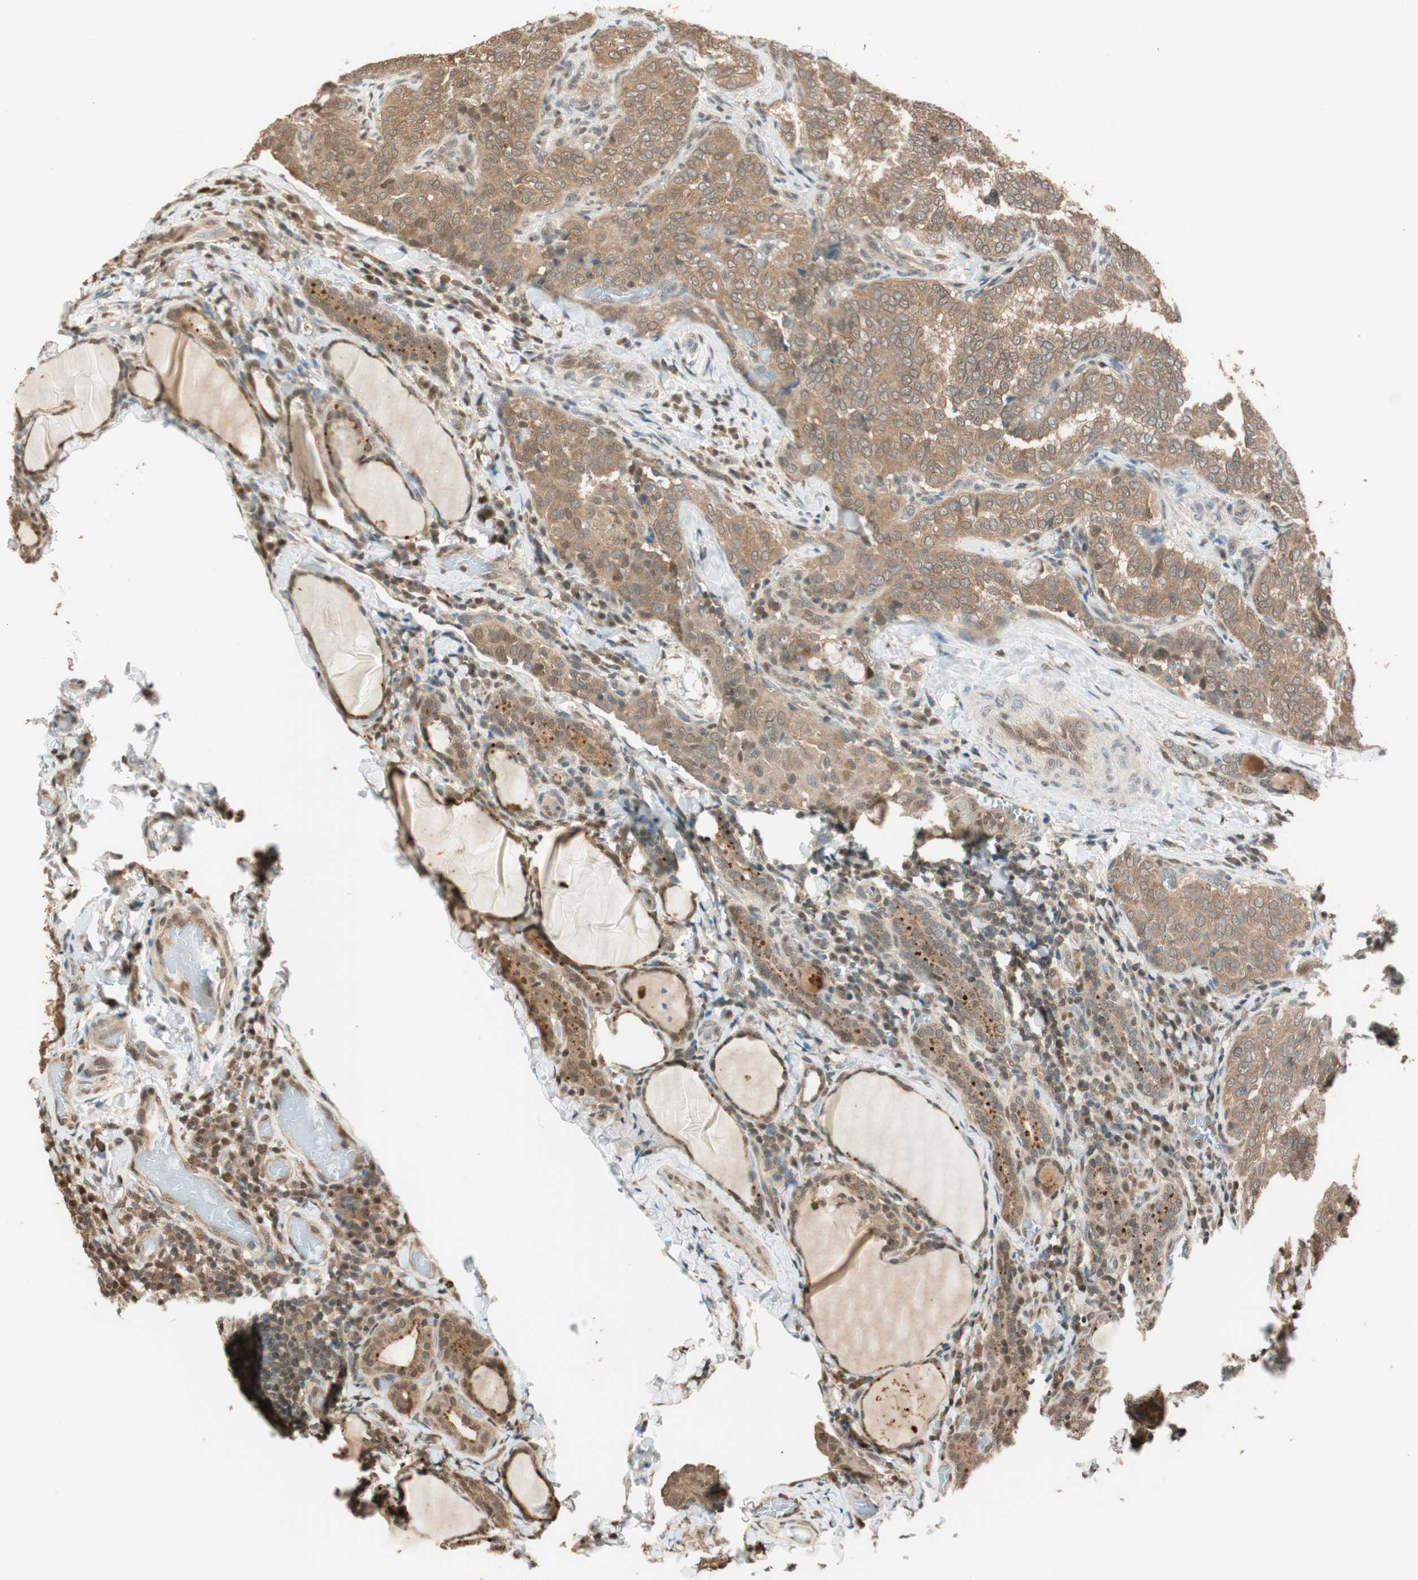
{"staining": {"intensity": "moderate", "quantity": ">75%", "location": "cytoplasmic/membranous,nuclear"}, "tissue": "thyroid cancer", "cell_type": "Tumor cells", "image_type": "cancer", "snomed": [{"axis": "morphology", "description": "Normal tissue, NOS"}, {"axis": "morphology", "description": "Papillary adenocarcinoma, NOS"}, {"axis": "topography", "description": "Thyroid gland"}], "caption": "High-power microscopy captured an IHC photomicrograph of papillary adenocarcinoma (thyroid), revealing moderate cytoplasmic/membranous and nuclear expression in approximately >75% of tumor cells. (IHC, brightfield microscopy, high magnification).", "gene": "ZNF443", "patient": {"sex": "female", "age": 30}}